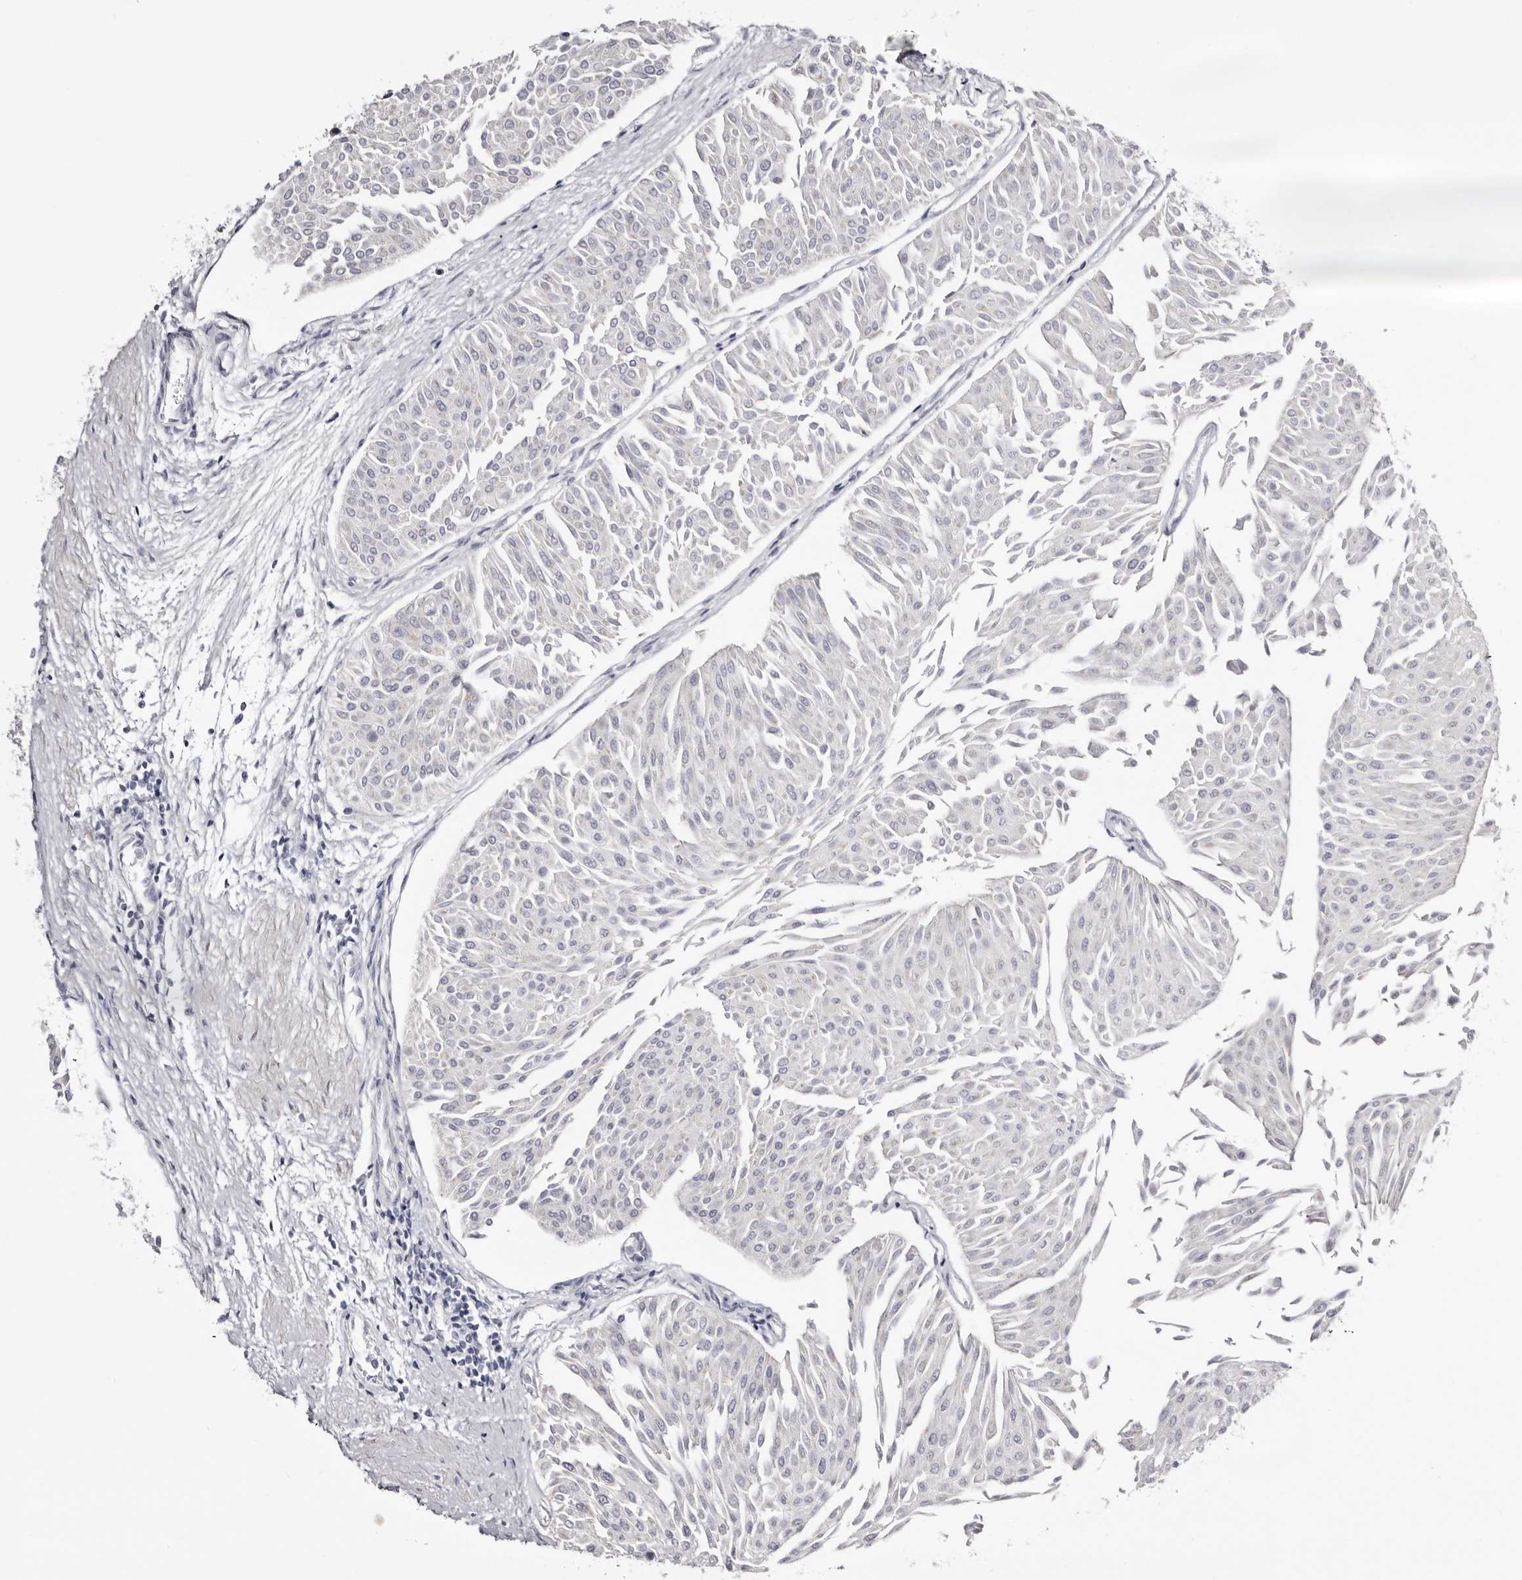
{"staining": {"intensity": "negative", "quantity": "none", "location": "none"}, "tissue": "urothelial cancer", "cell_type": "Tumor cells", "image_type": "cancer", "snomed": [{"axis": "morphology", "description": "Urothelial carcinoma, Low grade"}, {"axis": "topography", "description": "Urinary bladder"}], "caption": "IHC micrograph of urothelial cancer stained for a protein (brown), which displays no expression in tumor cells.", "gene": "CASQ1", "patient": {"sex": "male", "age": 67}}